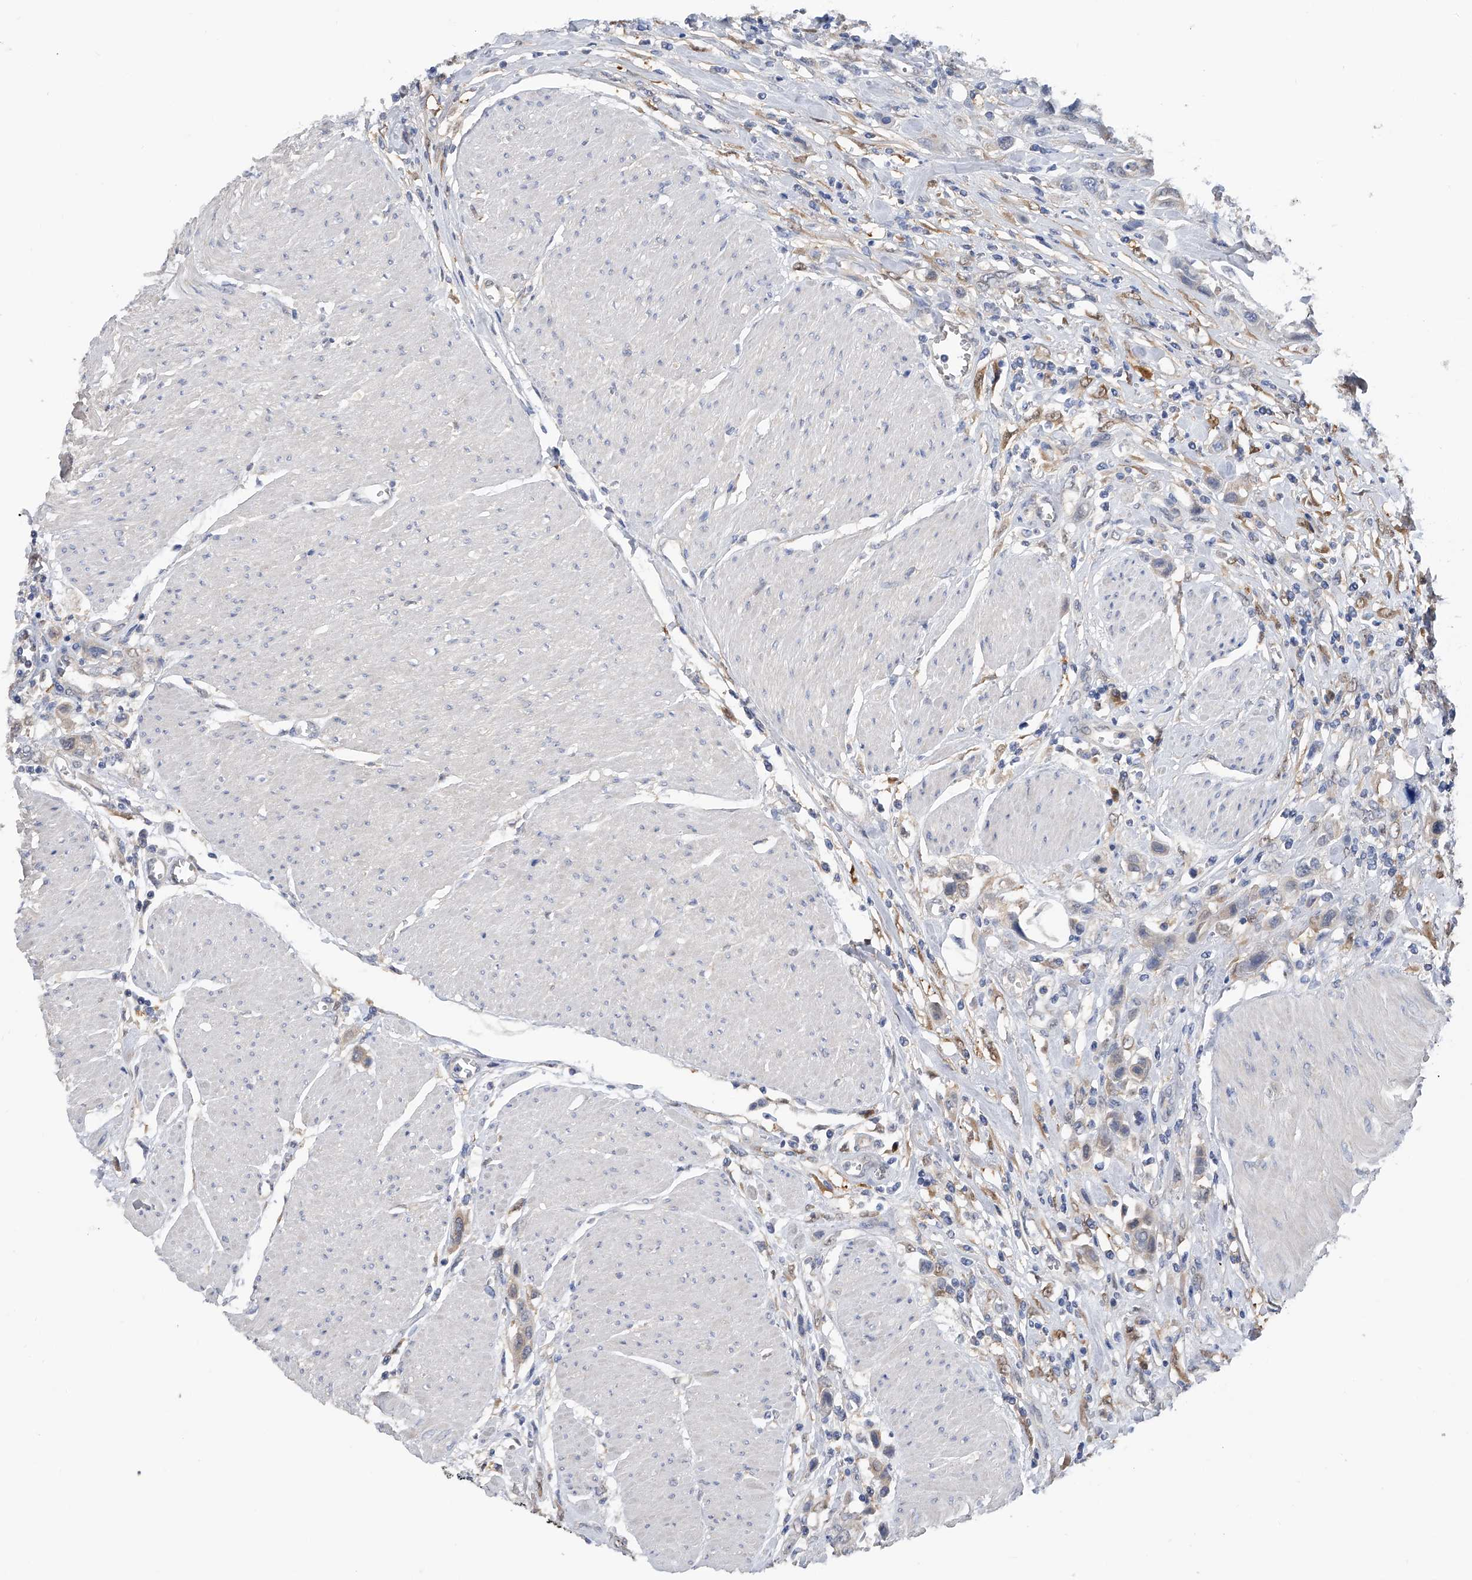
{"staining": {"intensity": "weak", "quantity": "<25%", "location": "cytoplasmic/membranous"}, "tissue": "urothelial cancer", "cell_type": "Tumor cells", "image_type": "cancer", "snomed": [{"axis": "morphology", "description": "Urothelial carcinoma, High grade"}, {"axis": "topography", "description": "Urinary bladder"}], "caption": "Urothelial cancer was stained to show a protein in brown. There is no significant staining in tumor cells.", "gene": "PGM3", "patient": {"sex": "male", "age": 50}}